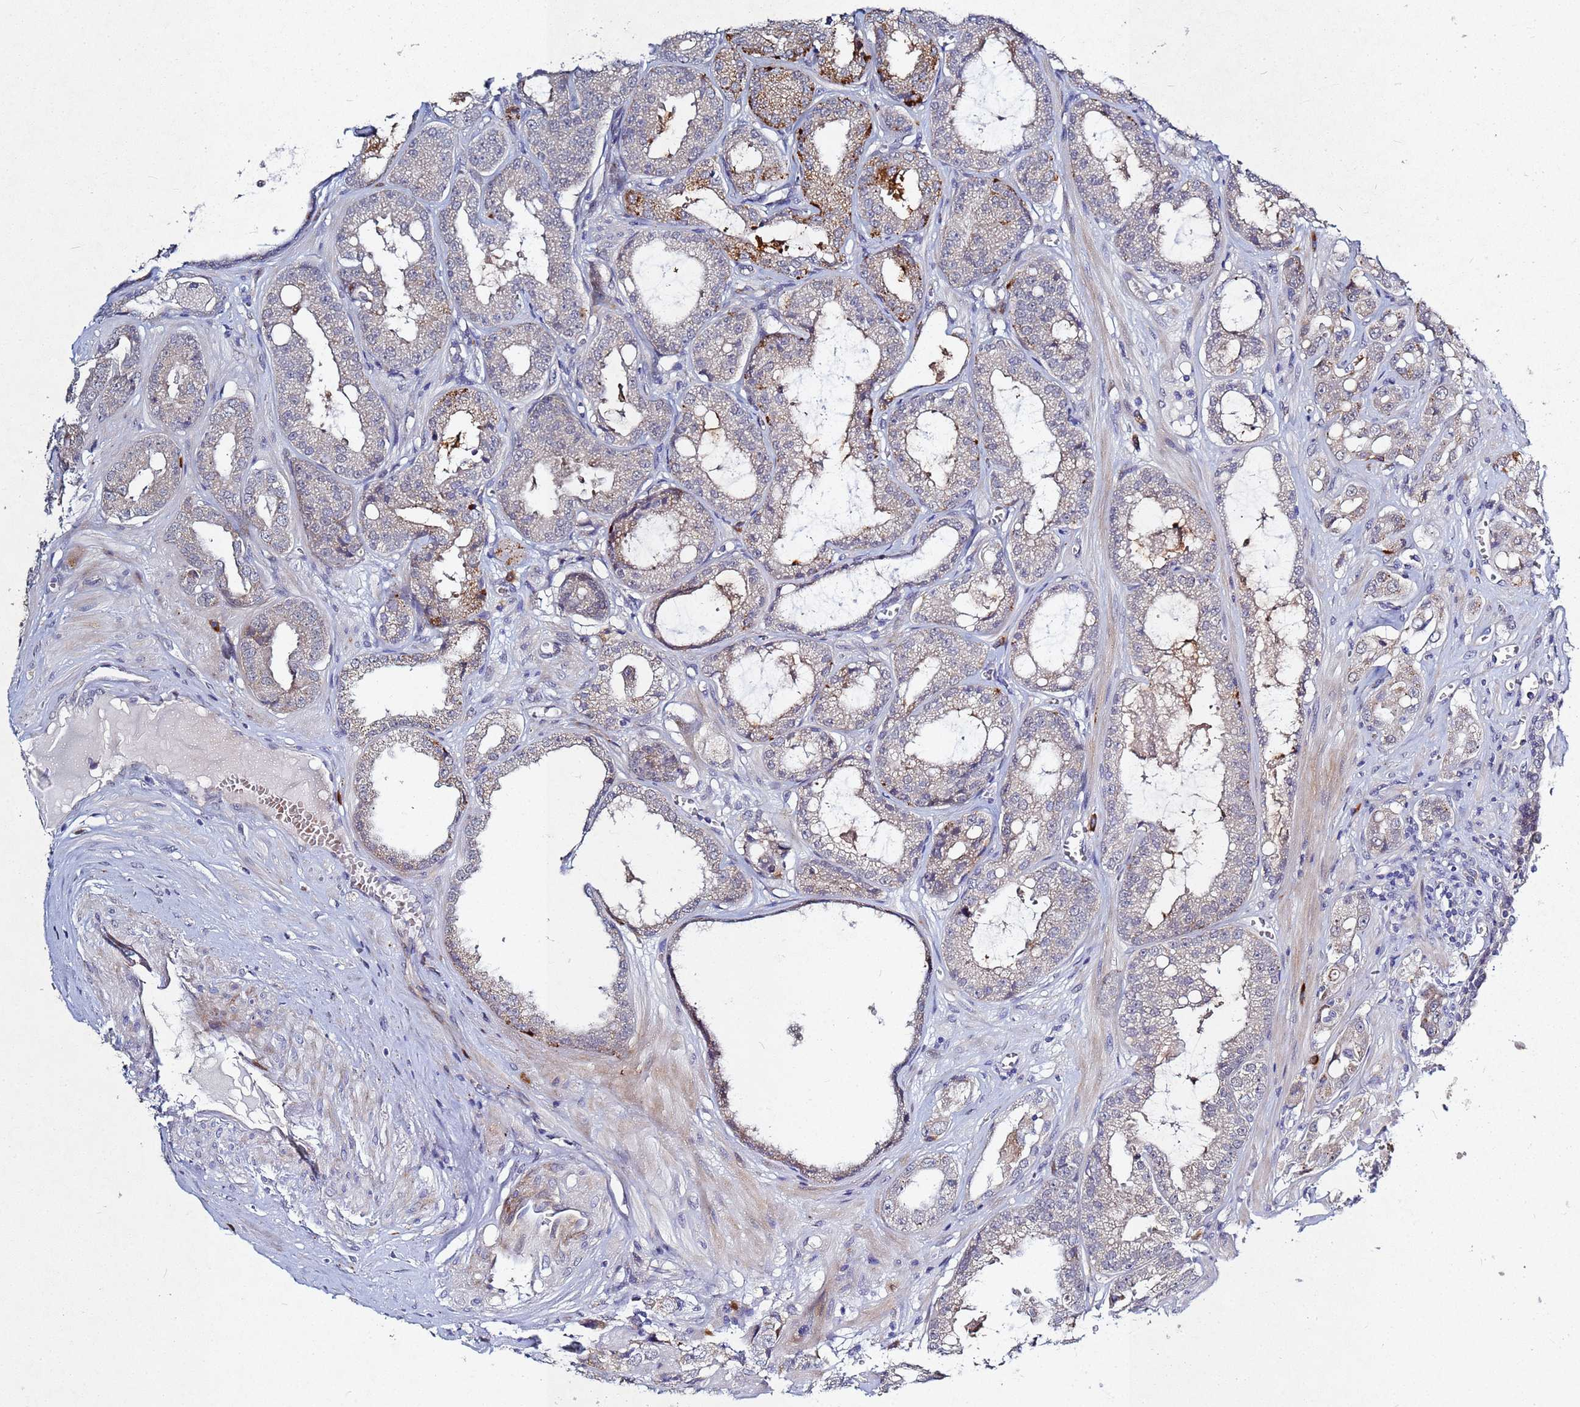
{"staining": {"intensity": "weak", "quantity": "<25%", "location": "cytoplasmic/membranous"}, "tissue": "prostate cancer", "cell_type": "Tumor cells", "image_type": "cancer", "snomed": [{"axis": "morphology", "description": "Adenocarcinoma, High grade"}, {"axis": "topography", "description": "Prostate"}], "caption": "A histopathology image of human prostate cancer is negative for staining in tumor cells.", "gene": "TNPO2", "patient": {"sex": "male", "age": 74}}